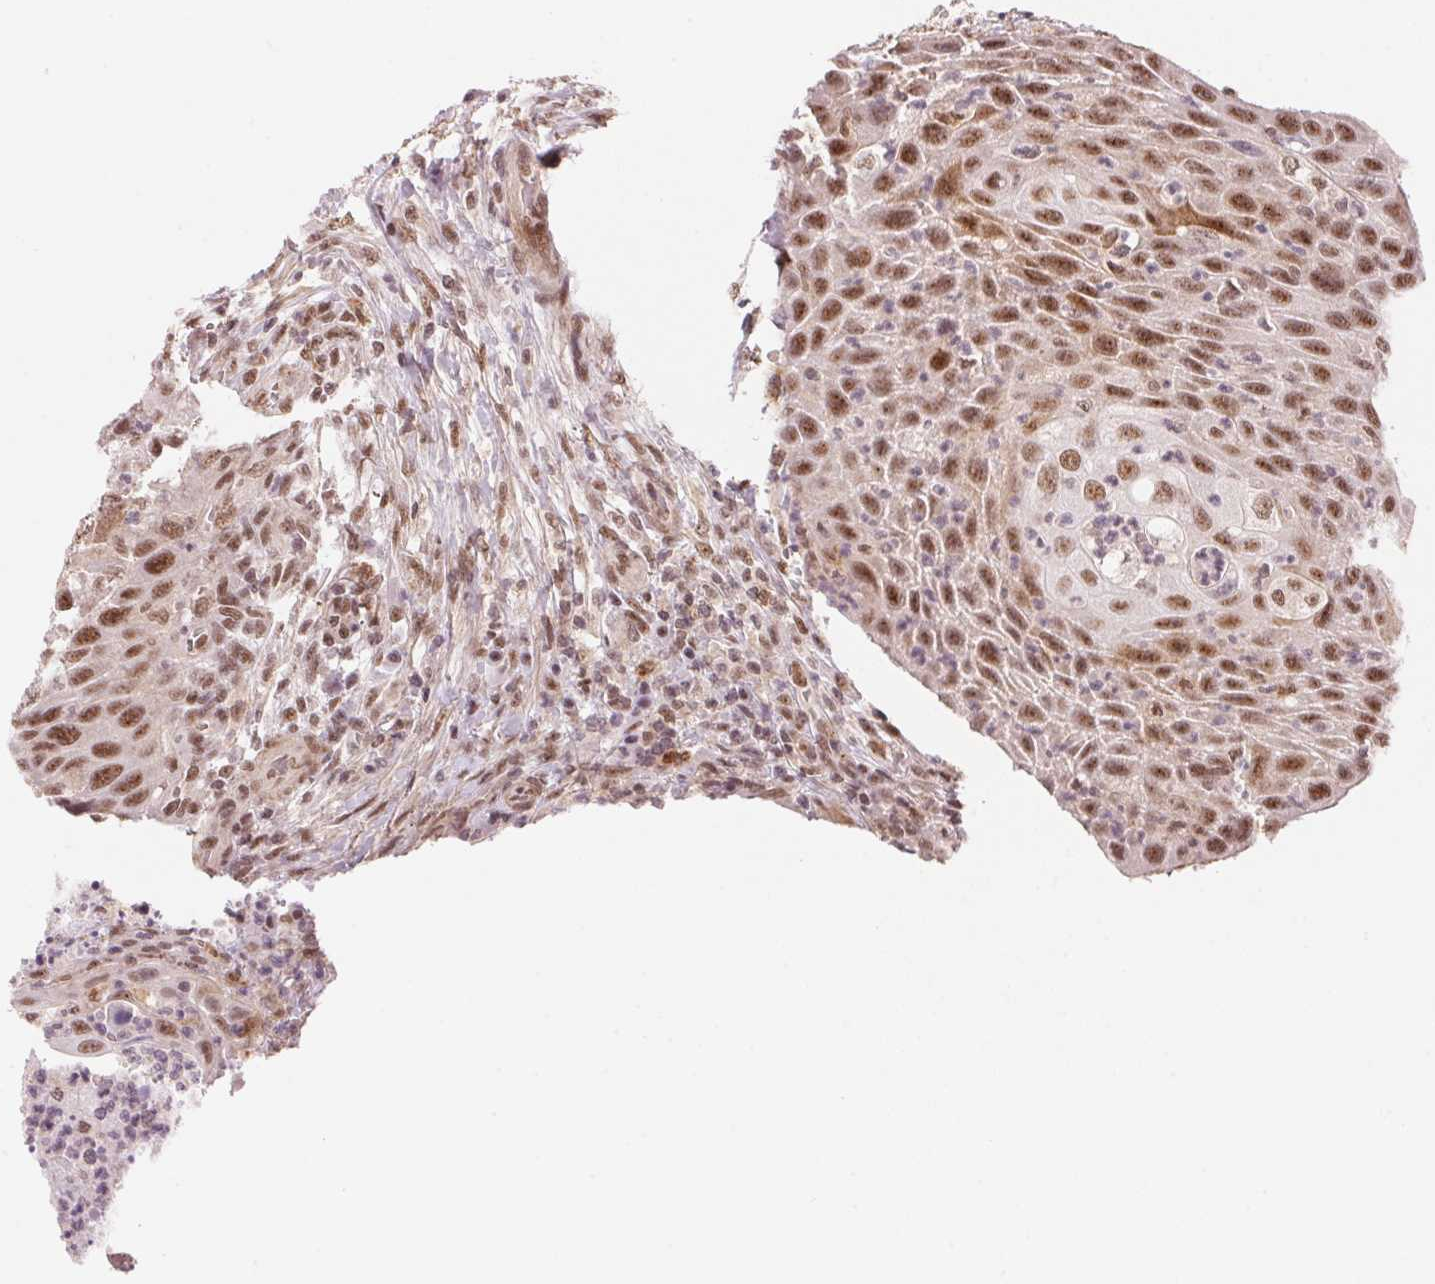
{"staining": {"intensity": "moderate", "quantity": ">75%", "location": "nuclear"}, "tissue": "head and neck cancer", "cell_type": "Tumor cells", "image_type": "cancer", "snomed": [{"axis": "morphology", "description": "Squamous cell carcinoma, NOS"}, {"axis": "topography", "description": "Head-Neck"}], "caption": "Immunohistochemical staining of squamous cell carcinoma (head and neck) reveals medium levels of moderate nuclear protein positivity in approximately >75% of tumor cells. The protein of interest is stained brown, and the nuclei are stained in blue (DAB IHC with brightfield microscopy, high magnification).", "gene": "HNRNPDL", "patient": {"sex": "male", "age": 69}}